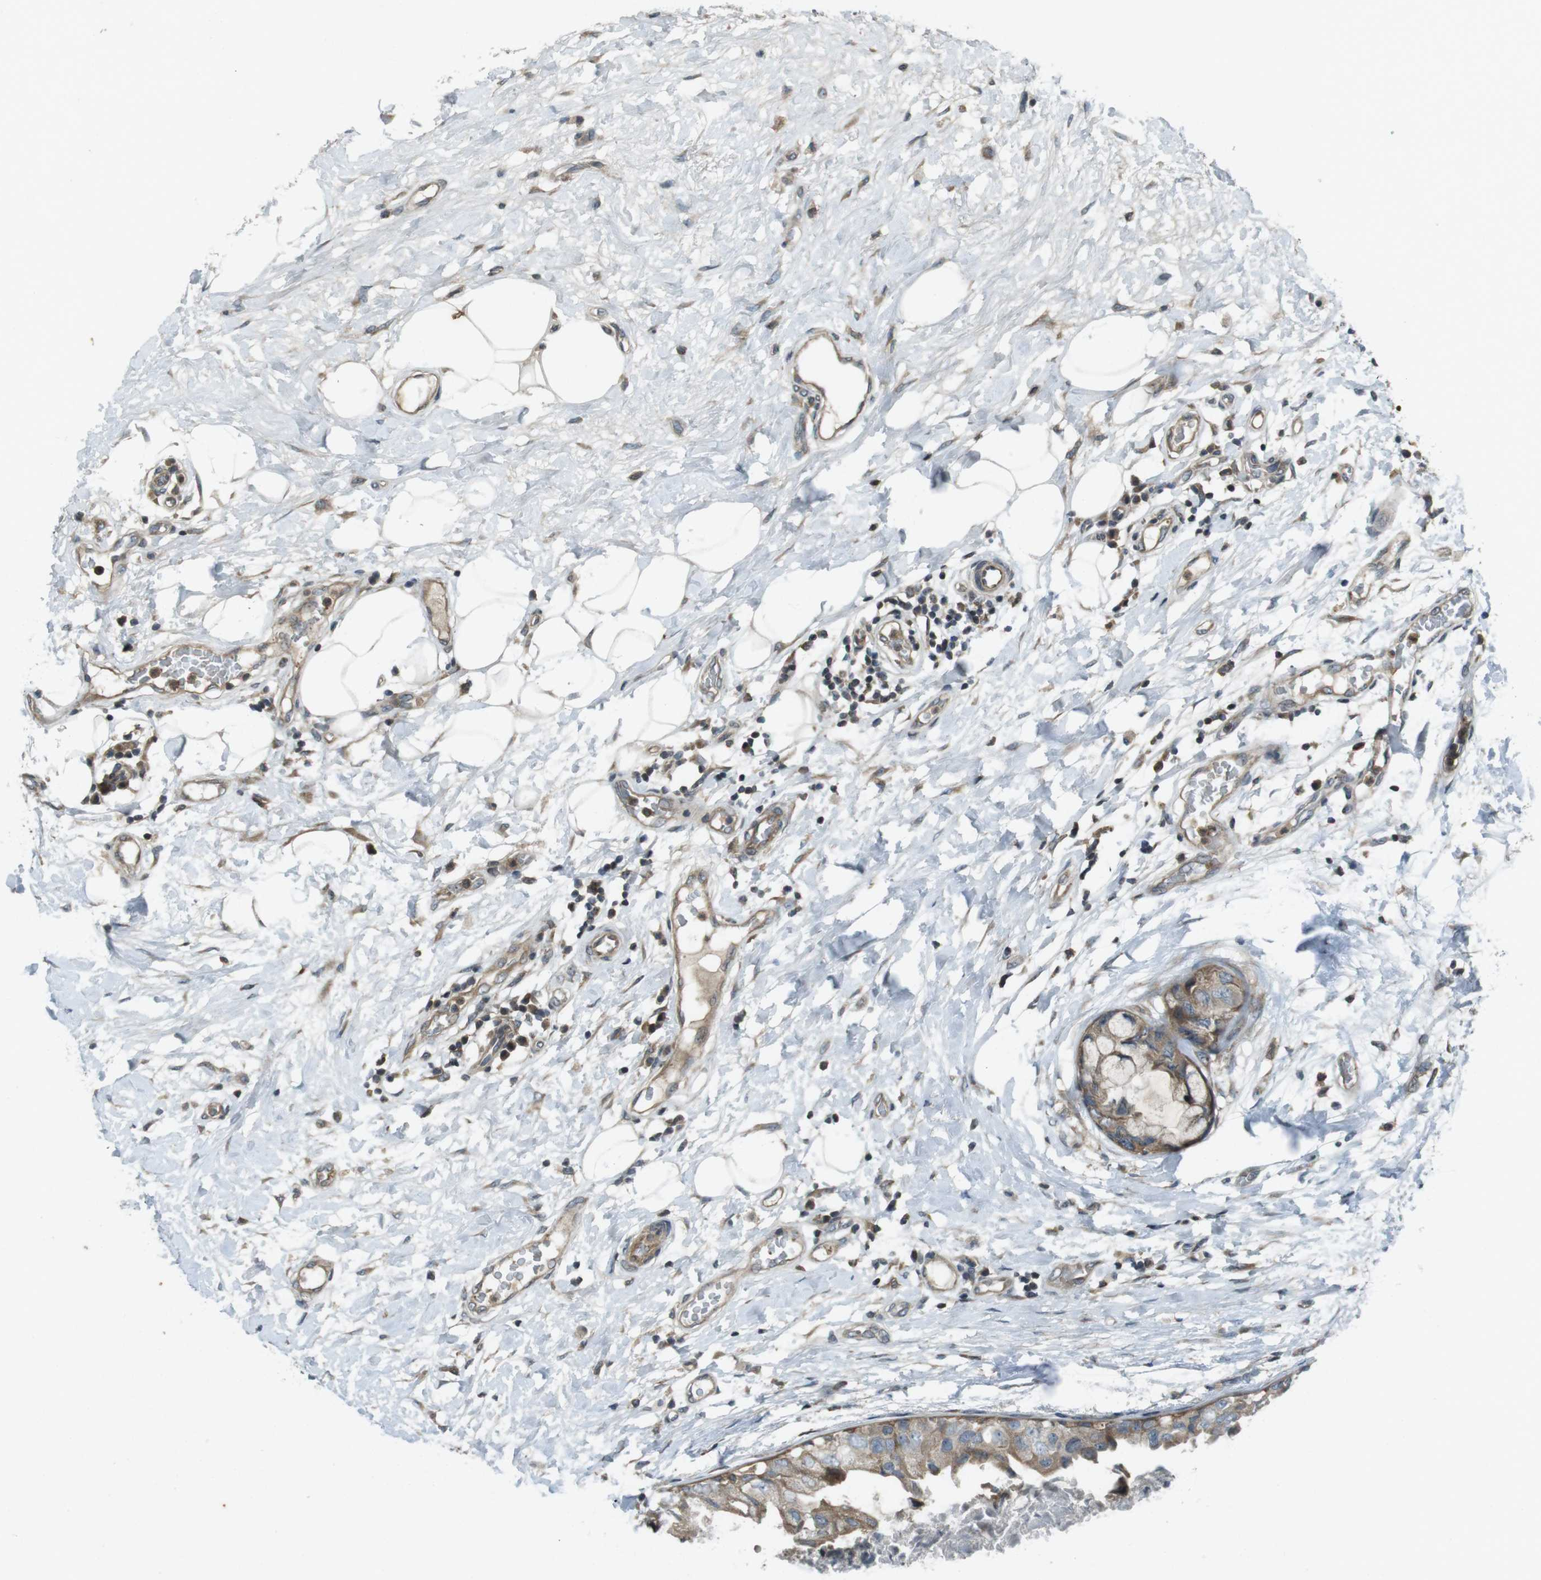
{"staining": {"intensity": "moderate", "quantity": ">75%", "location": "cytoplasmic/membranous"}, "tissue": "breast cancer", "cell_type": "Tumor cells", "image_type": "cancer", "snomed": [{"axis": "morphology", "description": "Duct carcinoma"}, {"axis": "topography", "description": "Breast"}], "caption": "Human breast cancer (infiltrating ductal carcinoma) stained with a protein marker shows moderate staining in tumor cells.", "gene": "ZYX", "patient": {"sex": "female", "age": 40}}